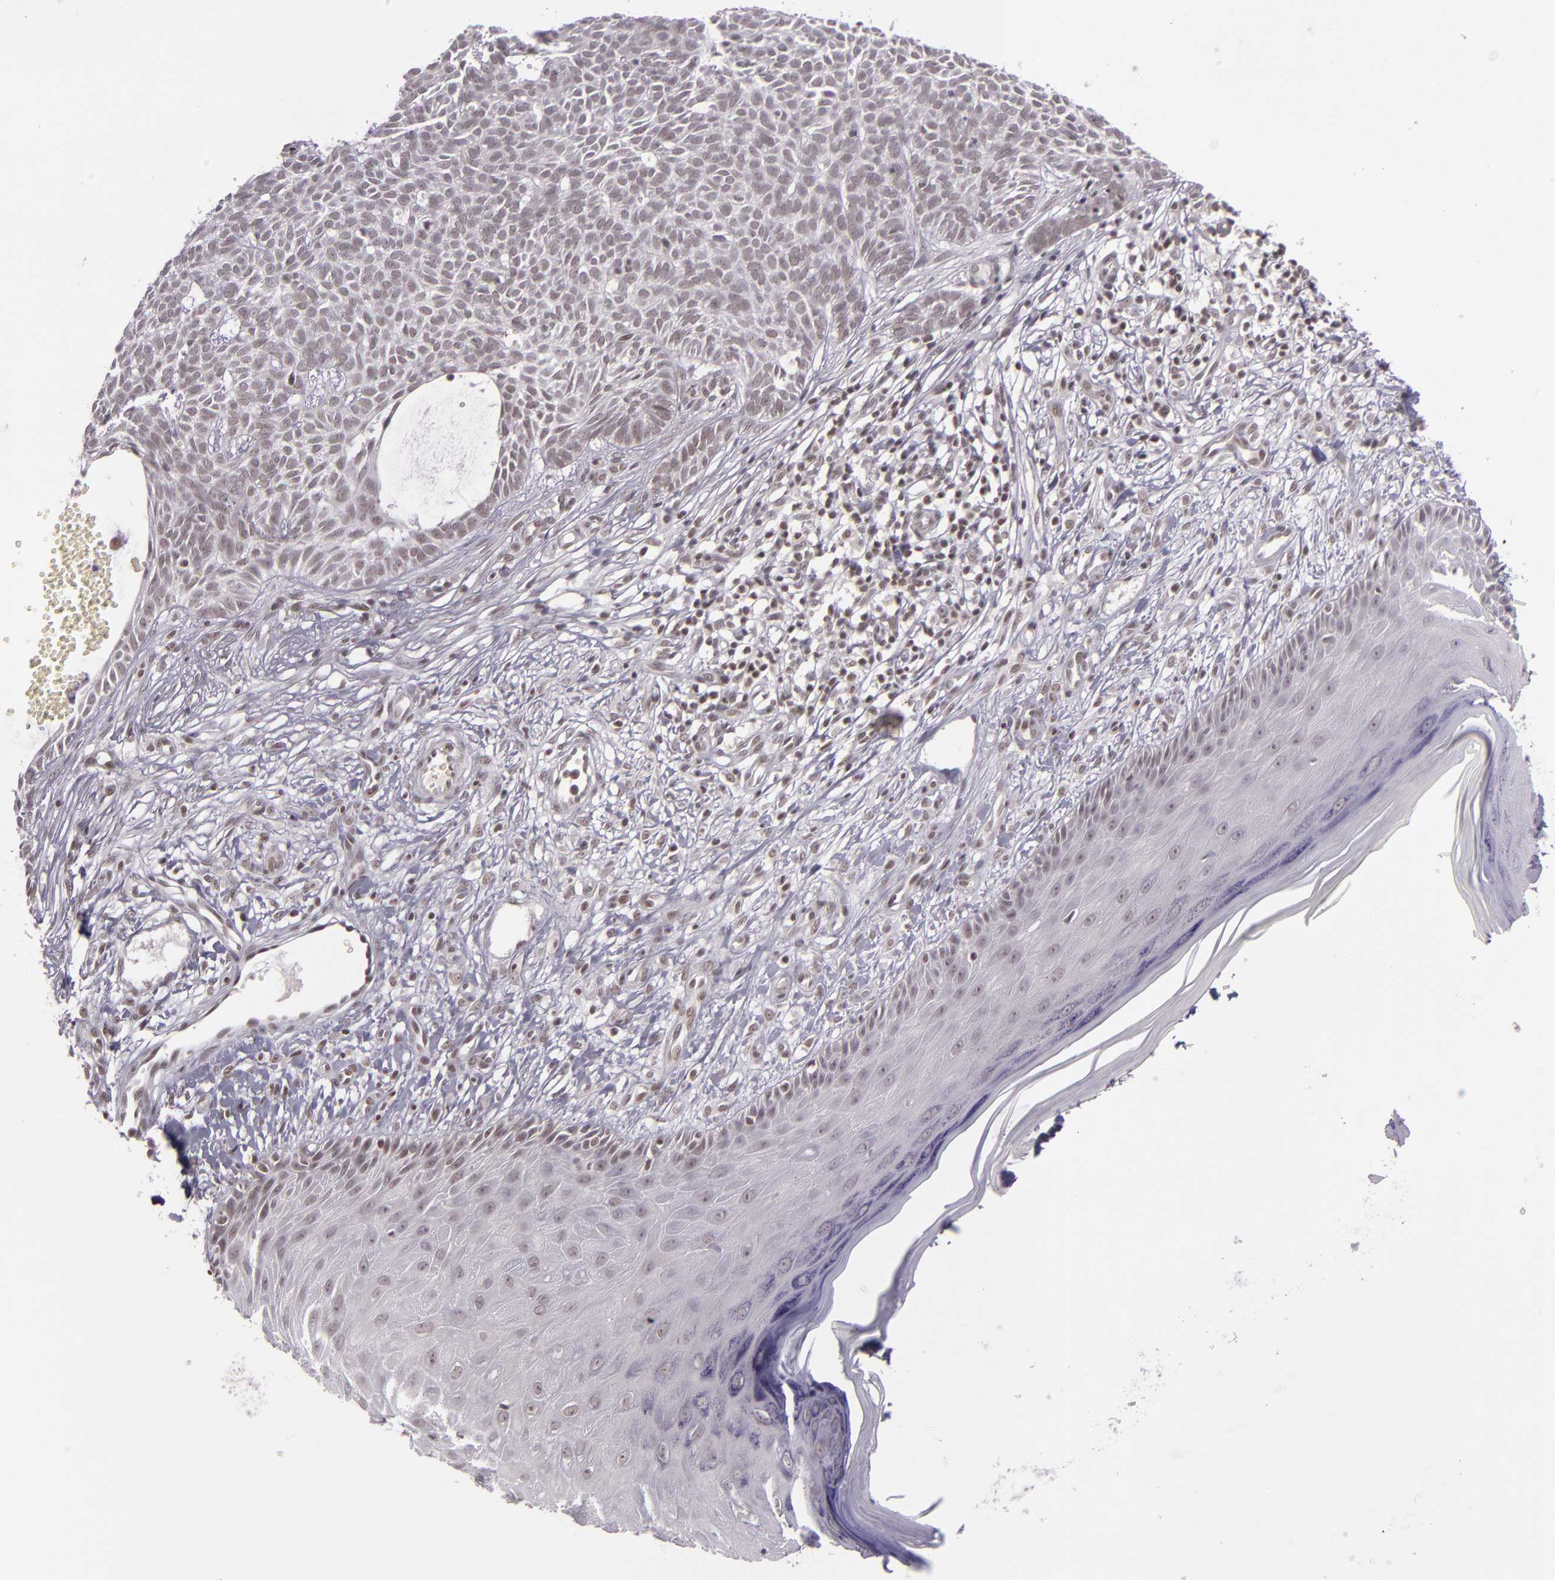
{"staining": {"intensity": "weak", "quantity": ">75%", "location": "nuclear"}, "tissue": "skin cancer", "cell_type": "Tumor cells", "image_type": "cancer", "snomed": [{"axis": "morphology", "description": "Basal cell carcinoma"}, {"axis": "topography", "description": "Skin"}], "caption": "Protein staining by immunohistochemistry (IHC) reveals weak nuclear staining in about >75% of tumor cells in skin cancer (basal cell carcinoma).", "gene": "ZFX", "patient": {"sex": "male", "age": 75}}